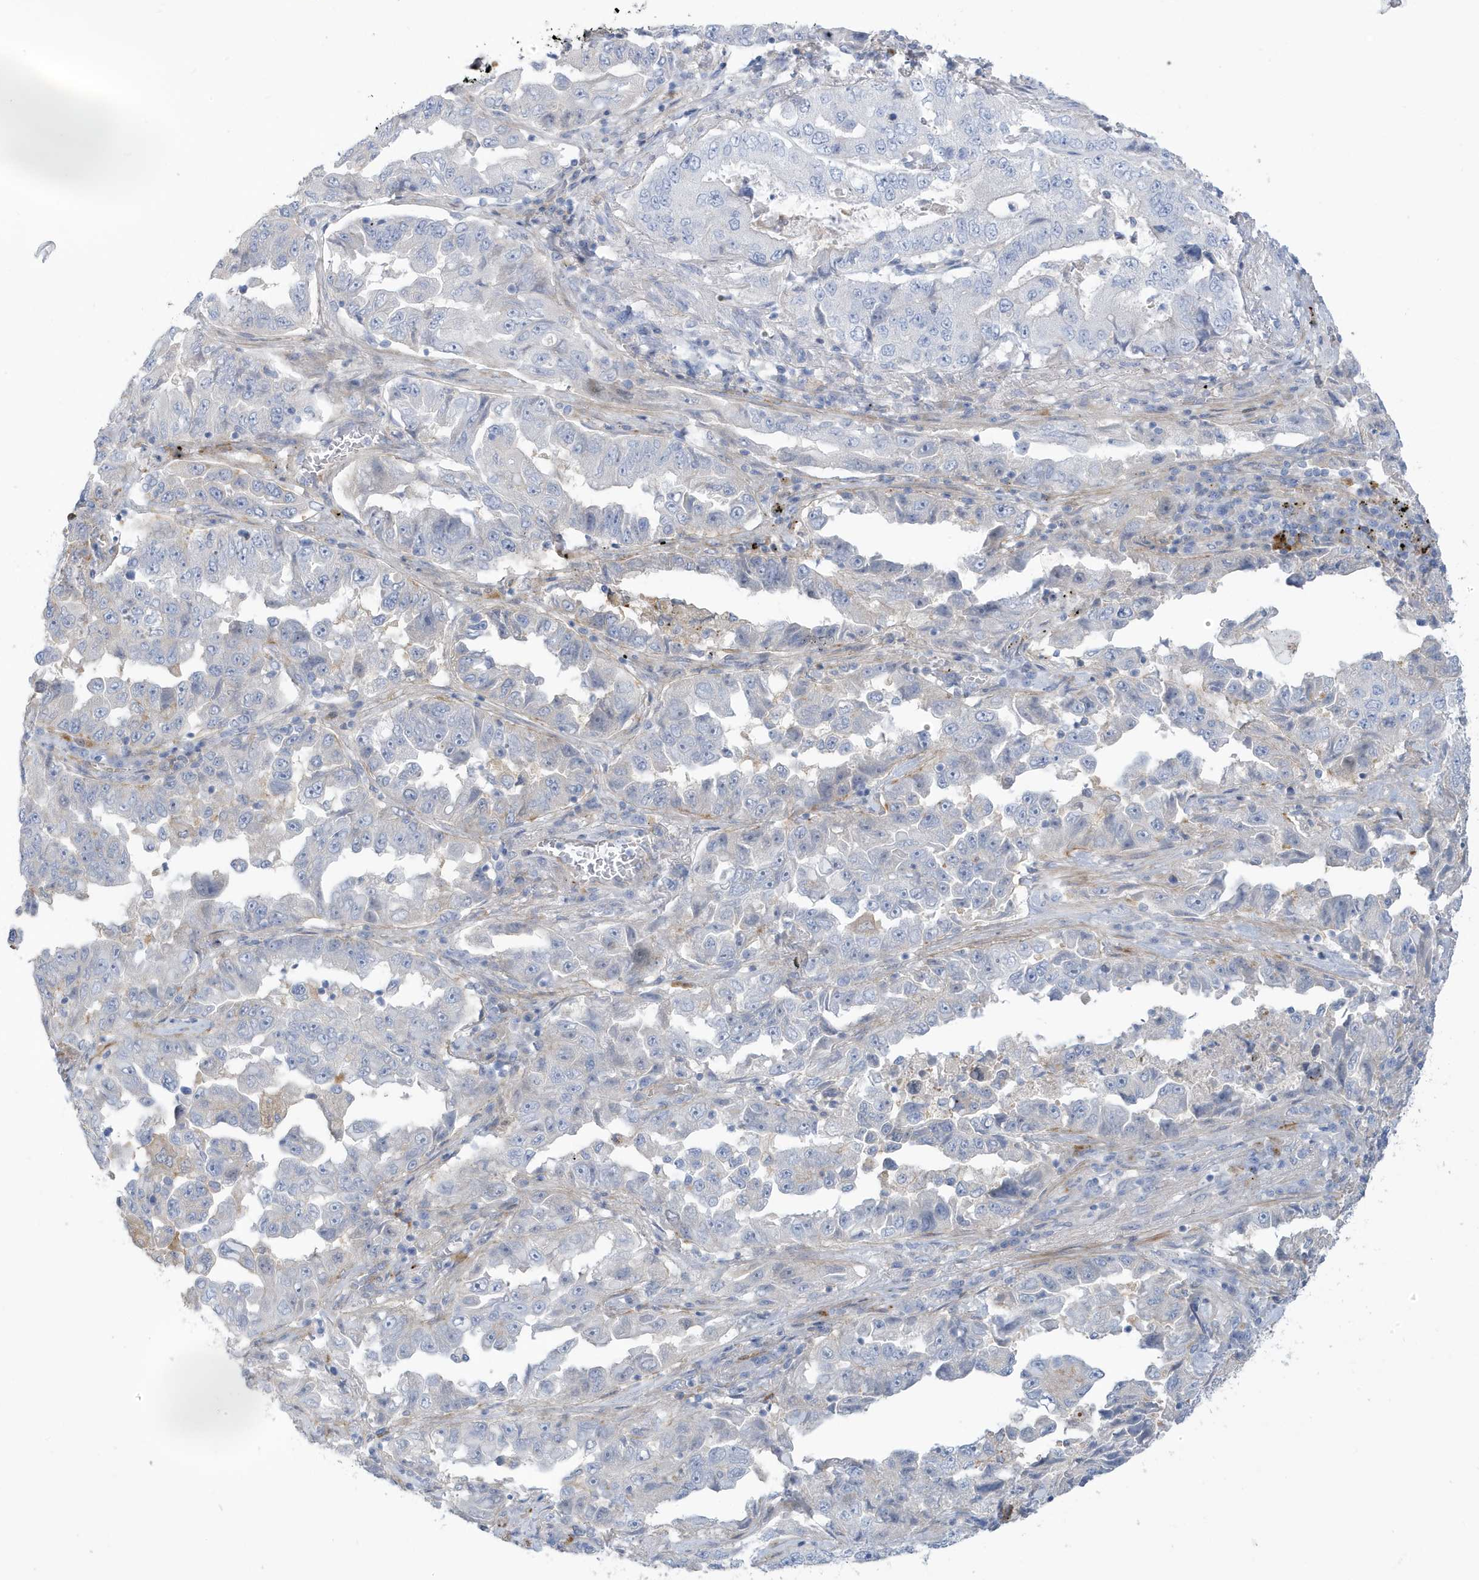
{"staining": {"intensity": "negative", "quantity": "none", "location": "none"}, "tissue": "lung cancer", "cell_type": "Tumor cells", "image_type": "cancer", "snomed": [{"axis": "morphology", "description": "Adenocarcinoma, NOS"}, {"axis": "topography", "description": "Lung"}], "caption": "There is no significant expression in tumor cells of lung adenocarcinoma. The staining is performed using DAB brown chromogen with nuclei counter-stained in using hematoxylin.", "gene": "ATP13A5", "patient": {"sex": "female", "age": 51}}